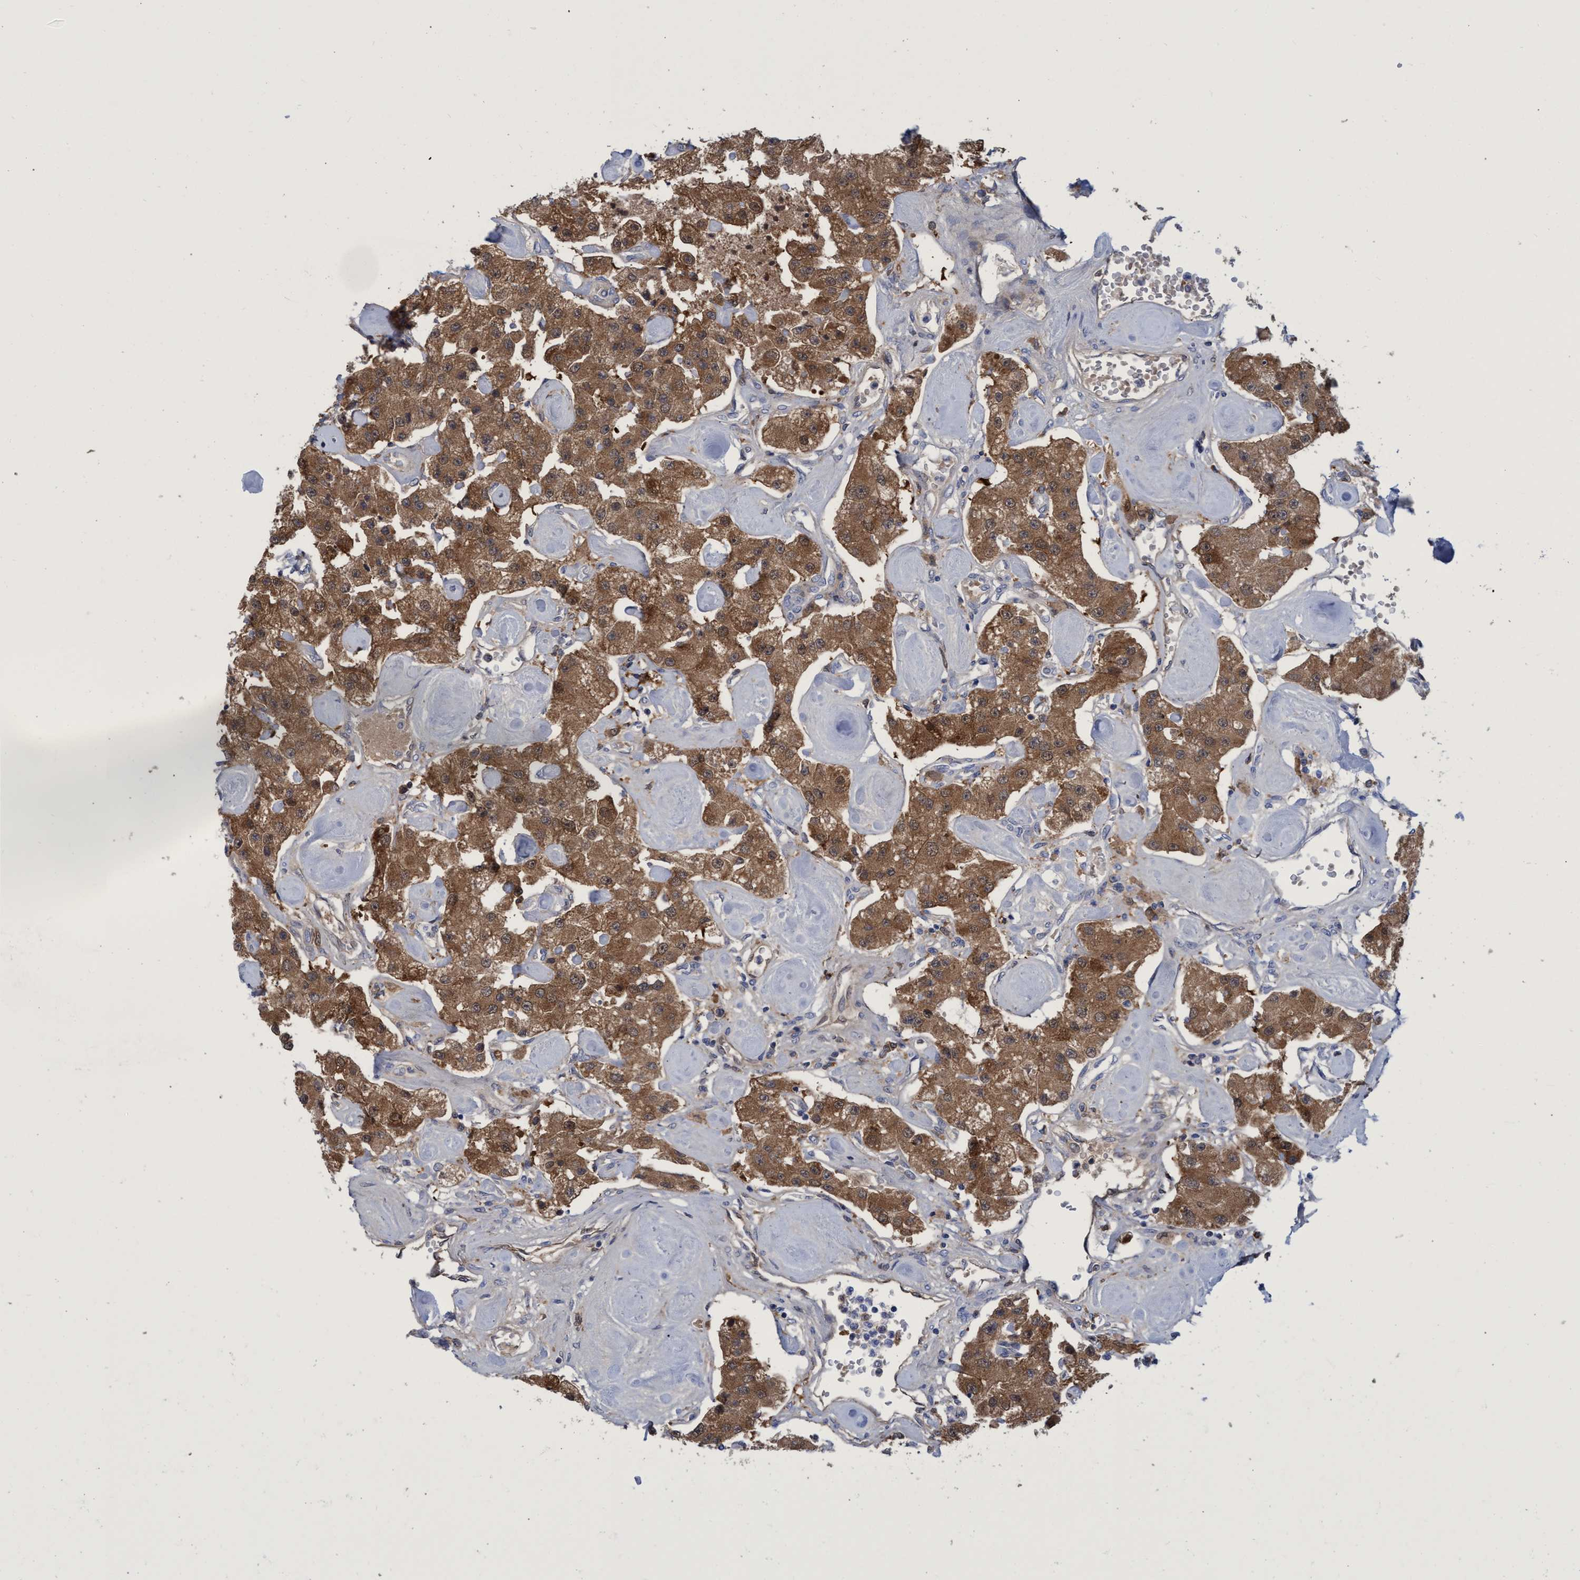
{"staining": {"intensity": "moderate", "quantity": ">75%", "location": "cytoplasmic/membranous"}, "tissue": "carcinoid", "cell_type": "Tumor cells", "image_type": "cancer", "snomed": [{"axis": "morphology", "description": "Carcinoid, malignant, NOS"}, {"axis": "topography", "description": "Pancreas"}], "caption": "Human malignant carcinoid stained for a protein (brown) demonstrates moderate cytoplasmic/membranous positive expression in approximately >75% of tumor cells.", "gene": "PNPO", "patient": {"sex": "male", "age": 41}}